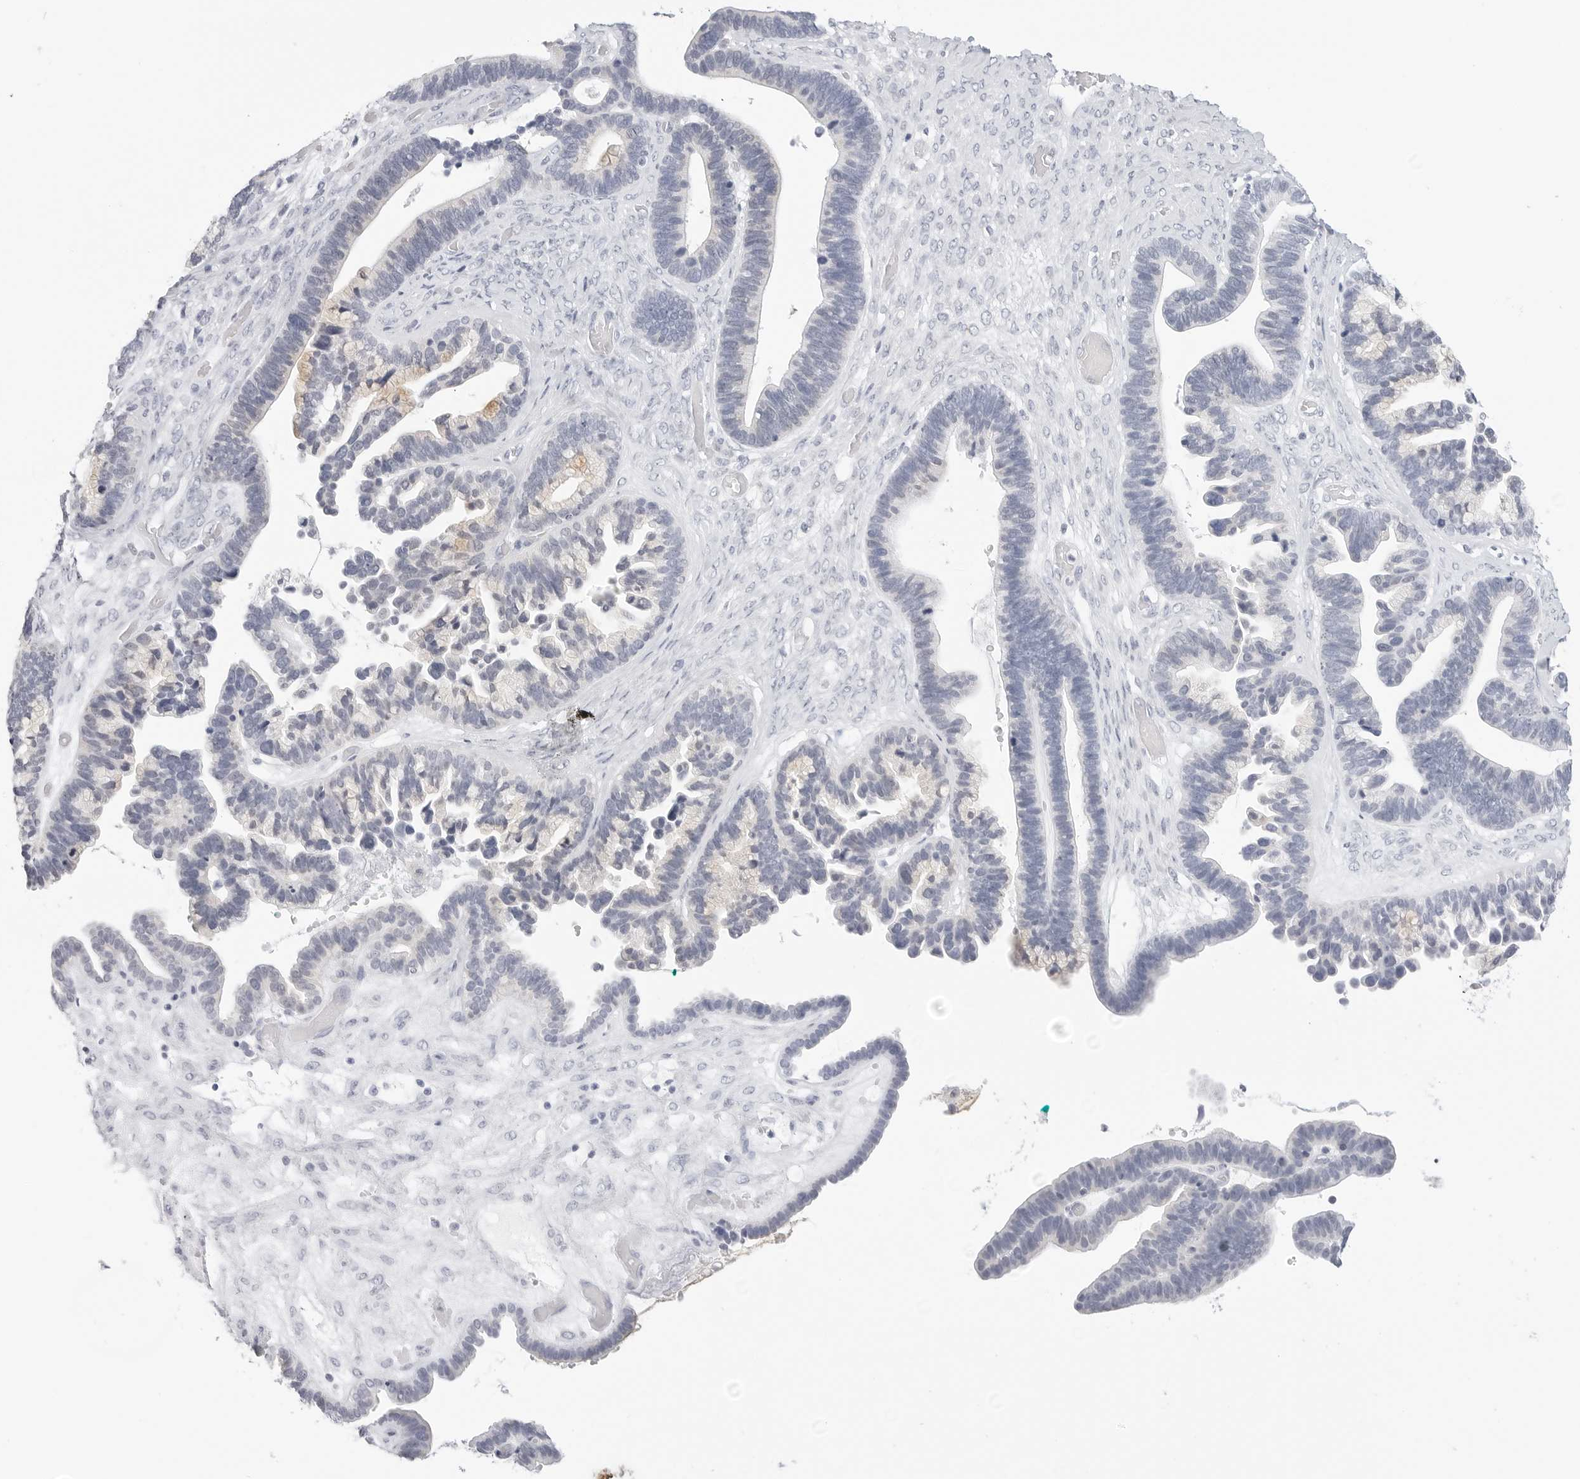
{"staining": {"intensity": "negative", "quantity": "none", "location": "none"}, "tissue": "ovarian cancer", "cell_type": "Tumor cells", "image_type": "cancer", "snomed": [{"axis": "morphology", "description": "Cystadenocarcinoma, serous, NOS"}, {"axis": "topography", "description": "Ovary"}], "caption": "Serous cystadenocarcinoma (ovarian) was stained to show a protein in brown. There is no significant staining in tumor cells. (IHC, brightfield microscopy, high magnification).", "gene": "HMGCS2", "patient": {"sex": "female", "age": 56}}